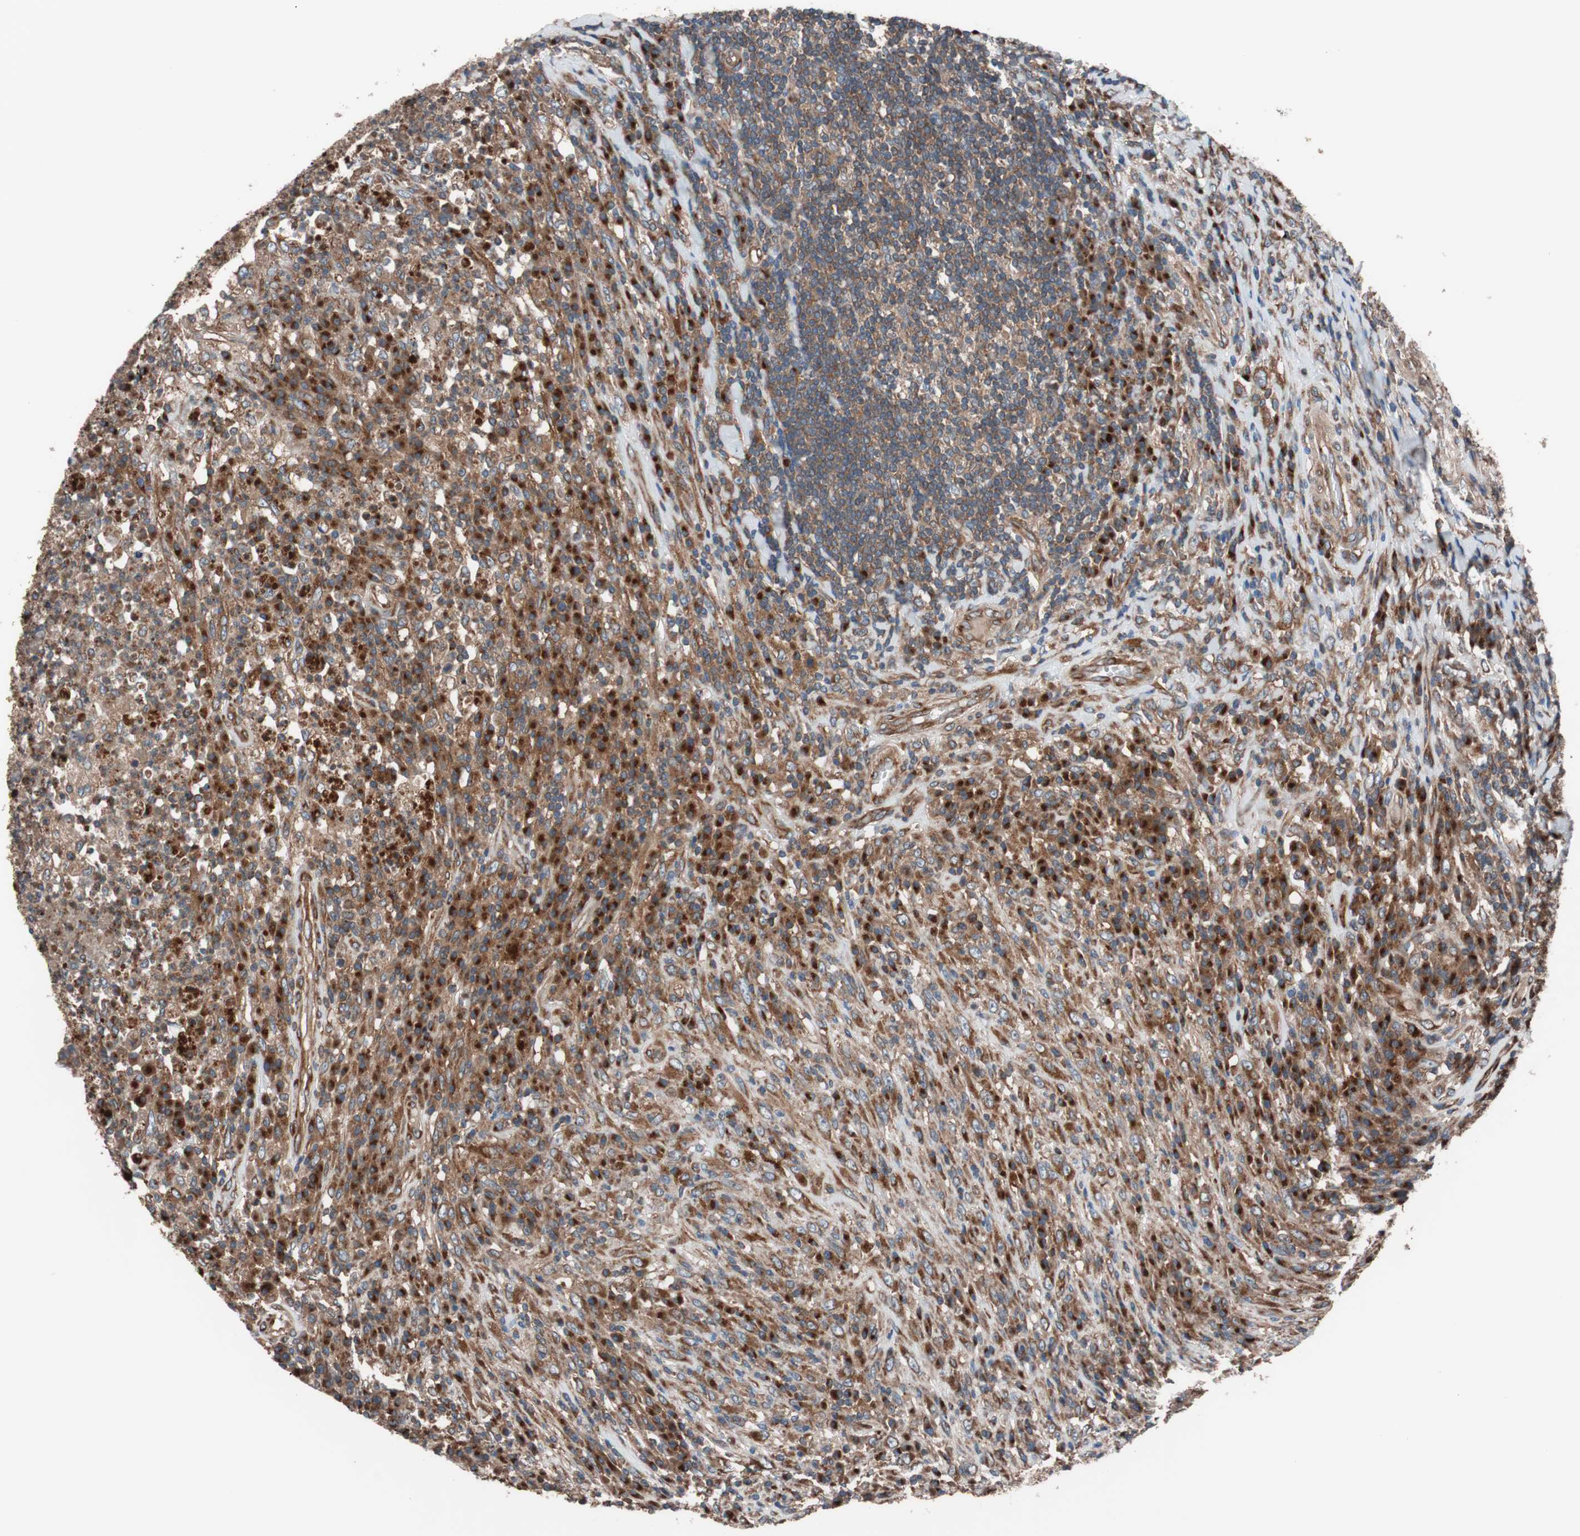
{"staining": {"intensity": "moderate", "quantity": ">75%", "location": "cytoplasmic/membranous"}, "tissue": "testis cancer", "cell_type": "Tumor cells", "image_type": "cancer", "snomed": [{"axis": "morphology", "description": "Necrosis, NOS"}, {"axis": "morphology", "description": "Carcinoma, Embryonal, NOS"}, {"axis": "topography", "description": "Testis"}], "caption": "Embryonal carcinoma (testis) stained with a brown dye reveals moderate cytoplasmic/membranous positive expression in about >75% of tumor cells.", "gene": "SEC31A", "patient": {"sex": "male", "age": 19}}